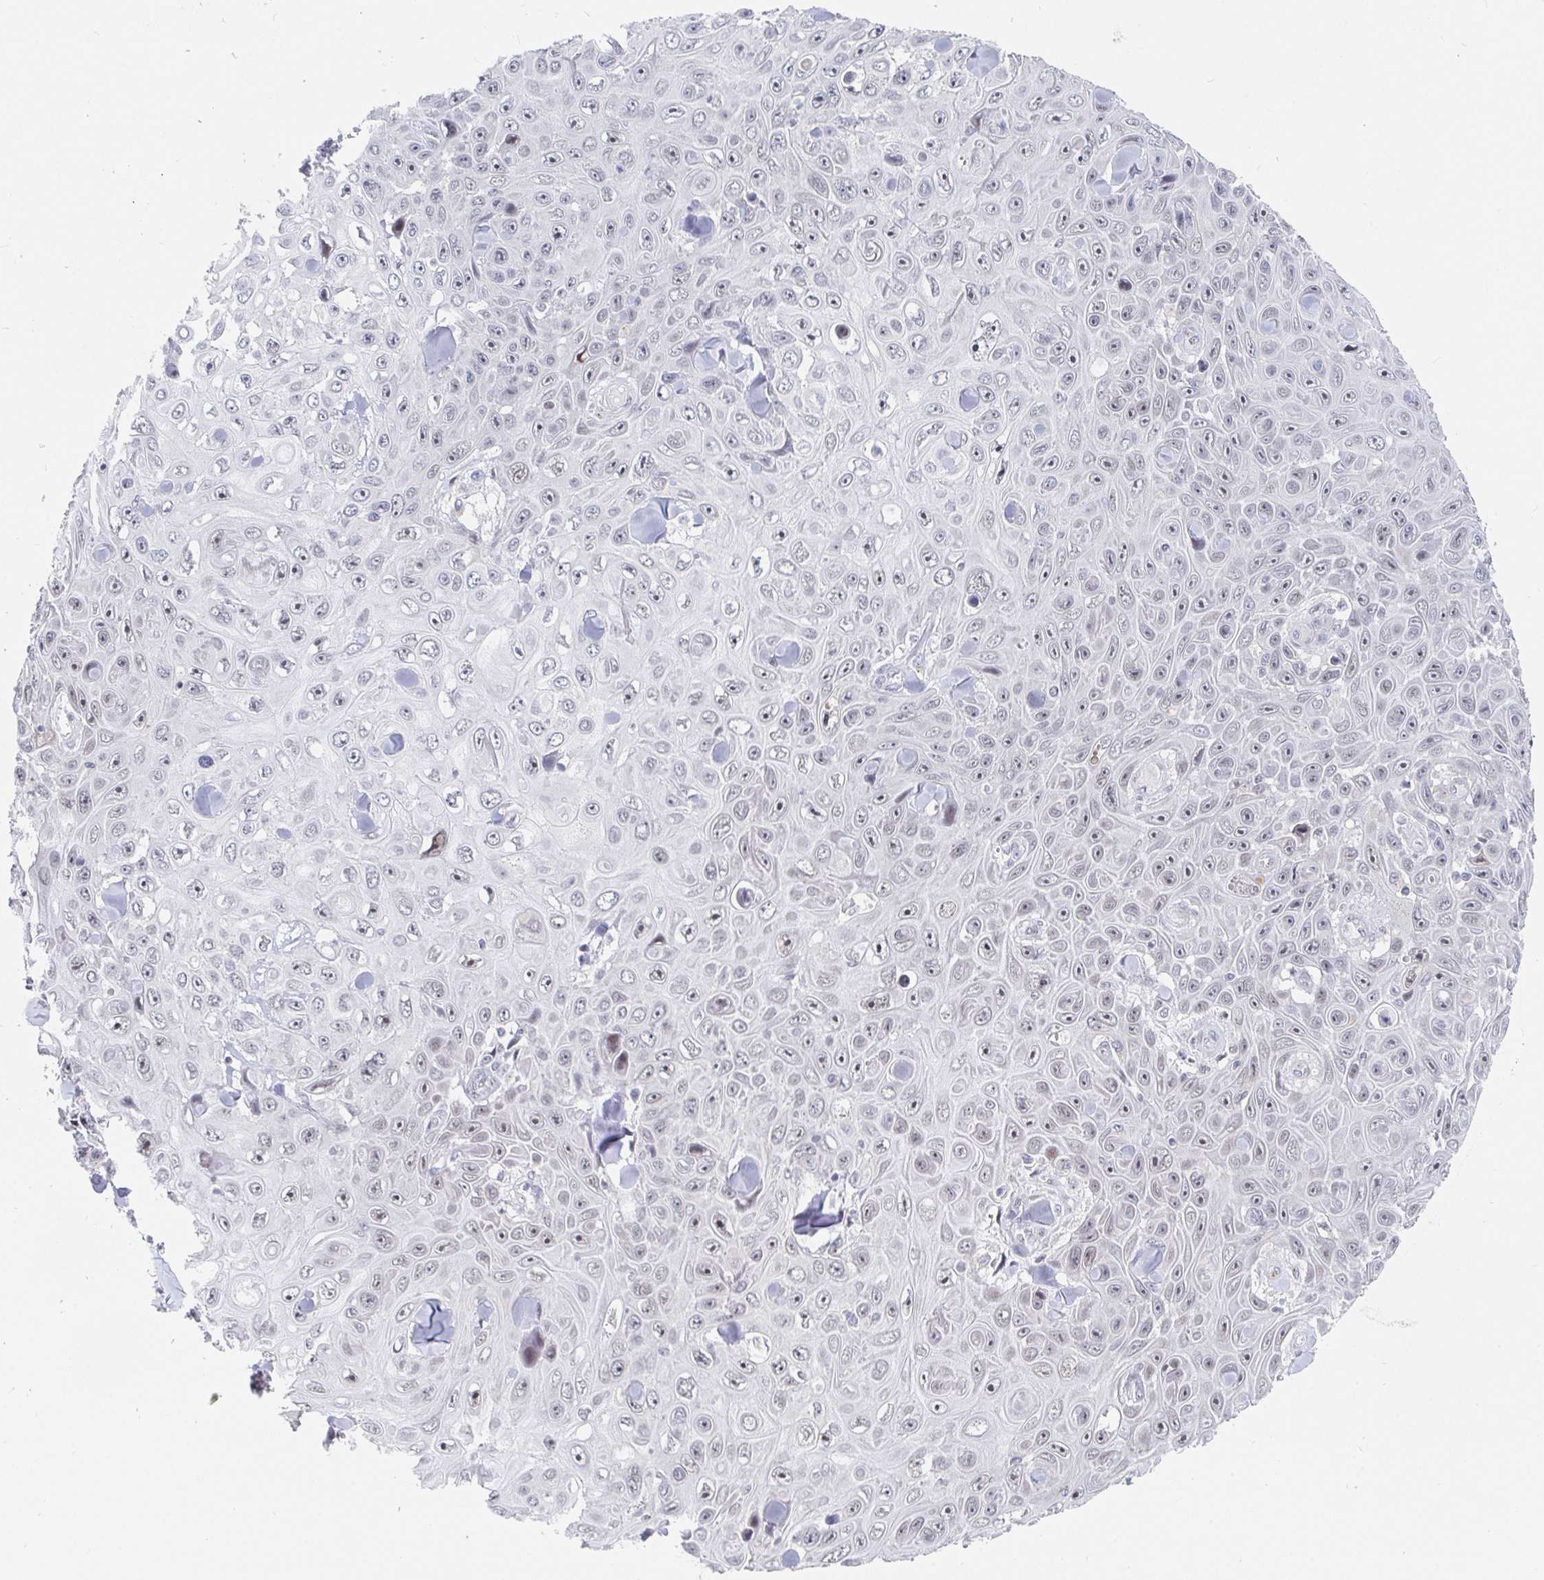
{"staining": {"intensity": "negative", "quantity": "none", "location": "none"}, "tissue": "skin cancer", "cell_type": "Tumor cells", "image_type": "cancer", "snomed": [{"axis": "morphology", "description": "Squamous cell carcinoma, NOS"}, {"axis": "topography", "description": "Skin"}], "caption": "DAB immunohistochemical staining of skin squamous cell carcinoma reveals no significant expression in tumor cells. Nuclei are stained in blue.", "gene": "CHD2", "patient": {"sex": "male", "age": 82}}